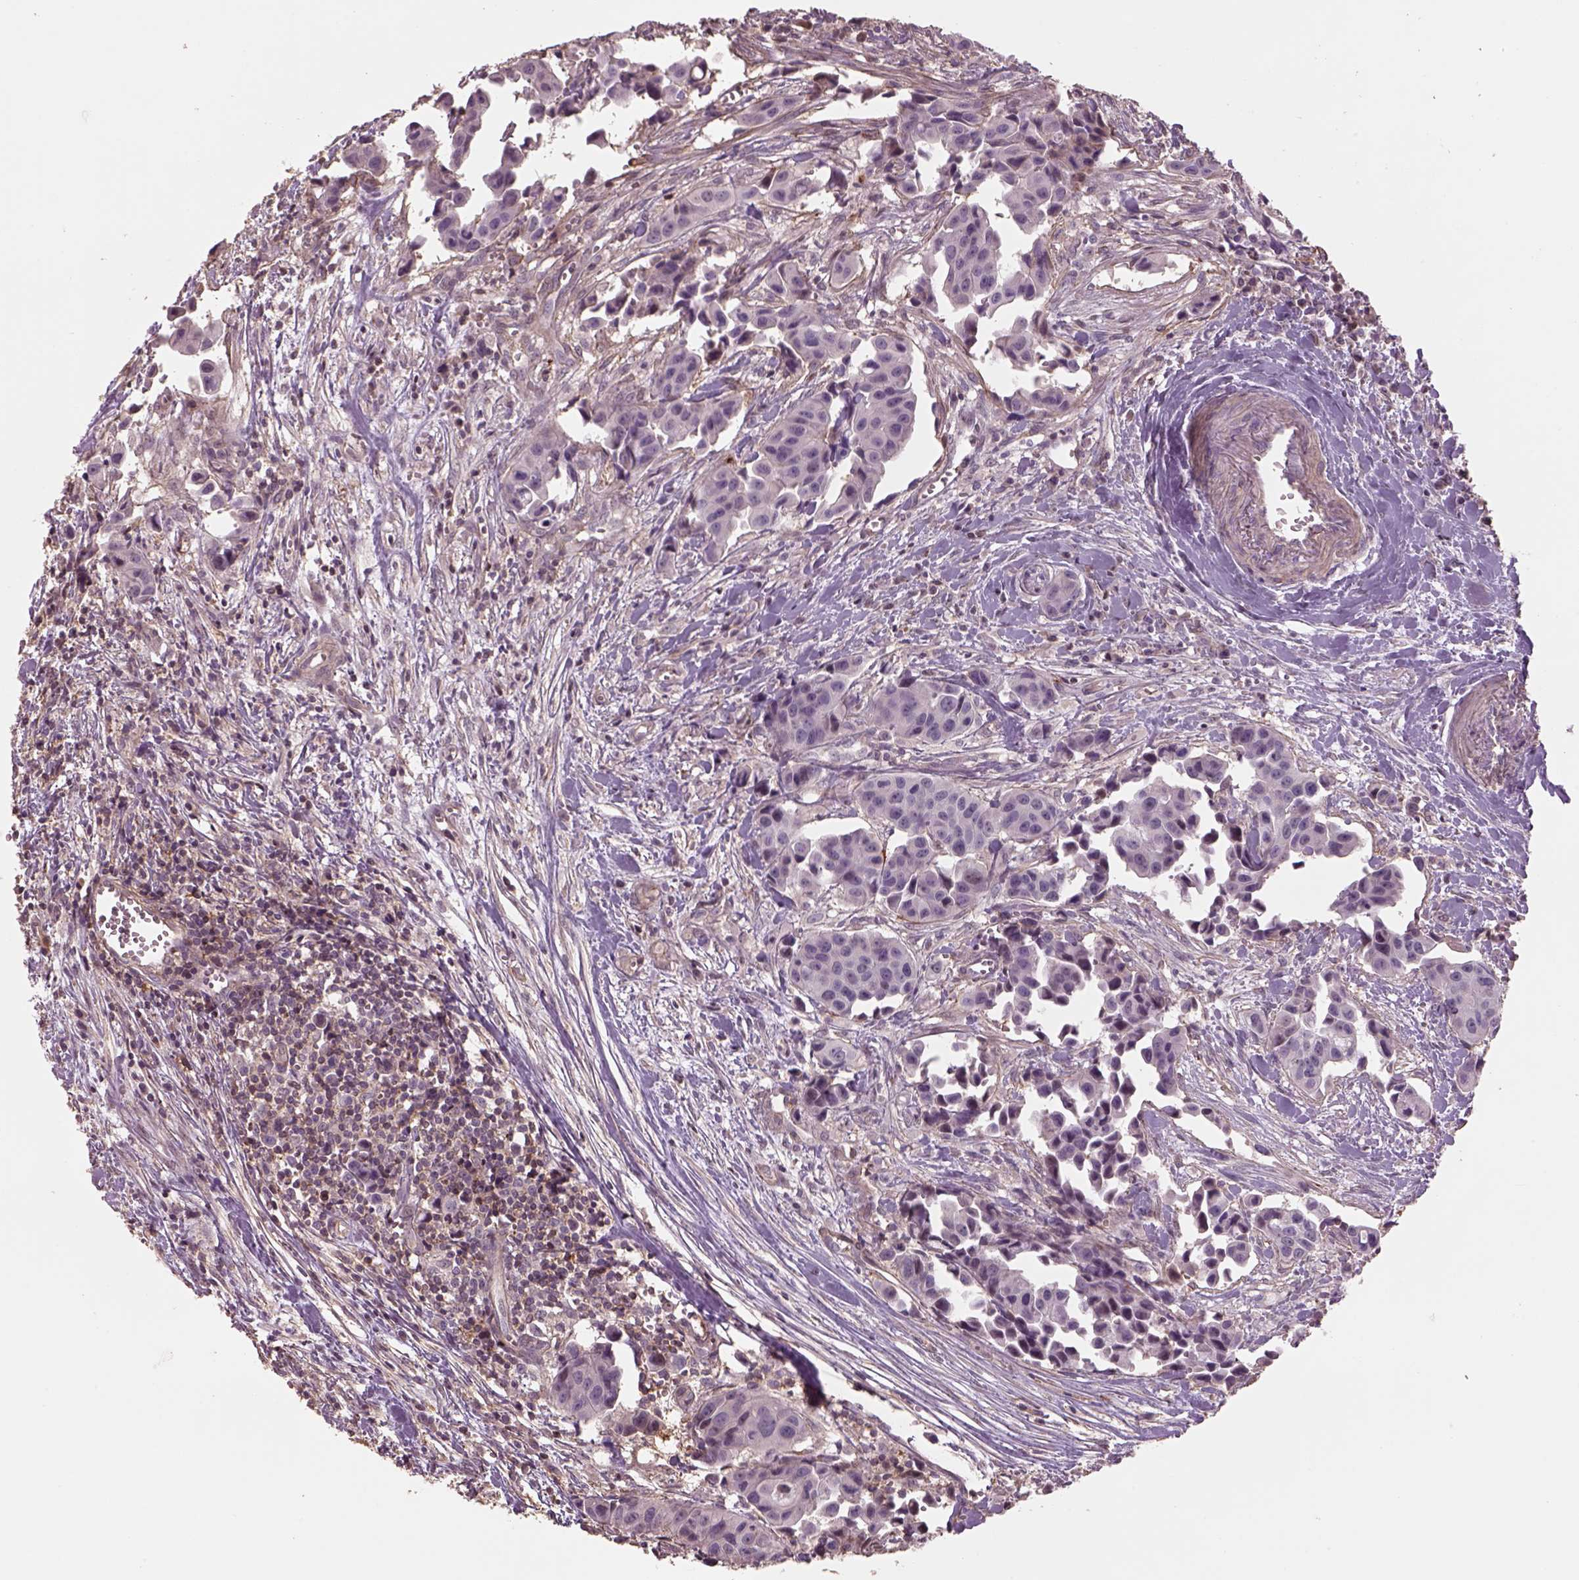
{"staining": {"intensity": "negative", "quantity": "none", "location": "none"}, "tissue": "head and neck cancer", "cell_type": "Tumor cells", "image_type": "cancer", "snomed": [{"axis": "morphology", "description": "Adenocarcinoma, NOS"}, {"axis": "topography", "description": "Head-Neck"}], "caption": "DAB (3,3'-diaminobenzidine) immunohistochemical staining of human head and neck adenocarcinoma demonstrates no significant expression in tumor cells. (DAB immunohistochemistry, high magnification).", "gene": "LIN7A", "patient": {"sex": "male", "age": 76}}